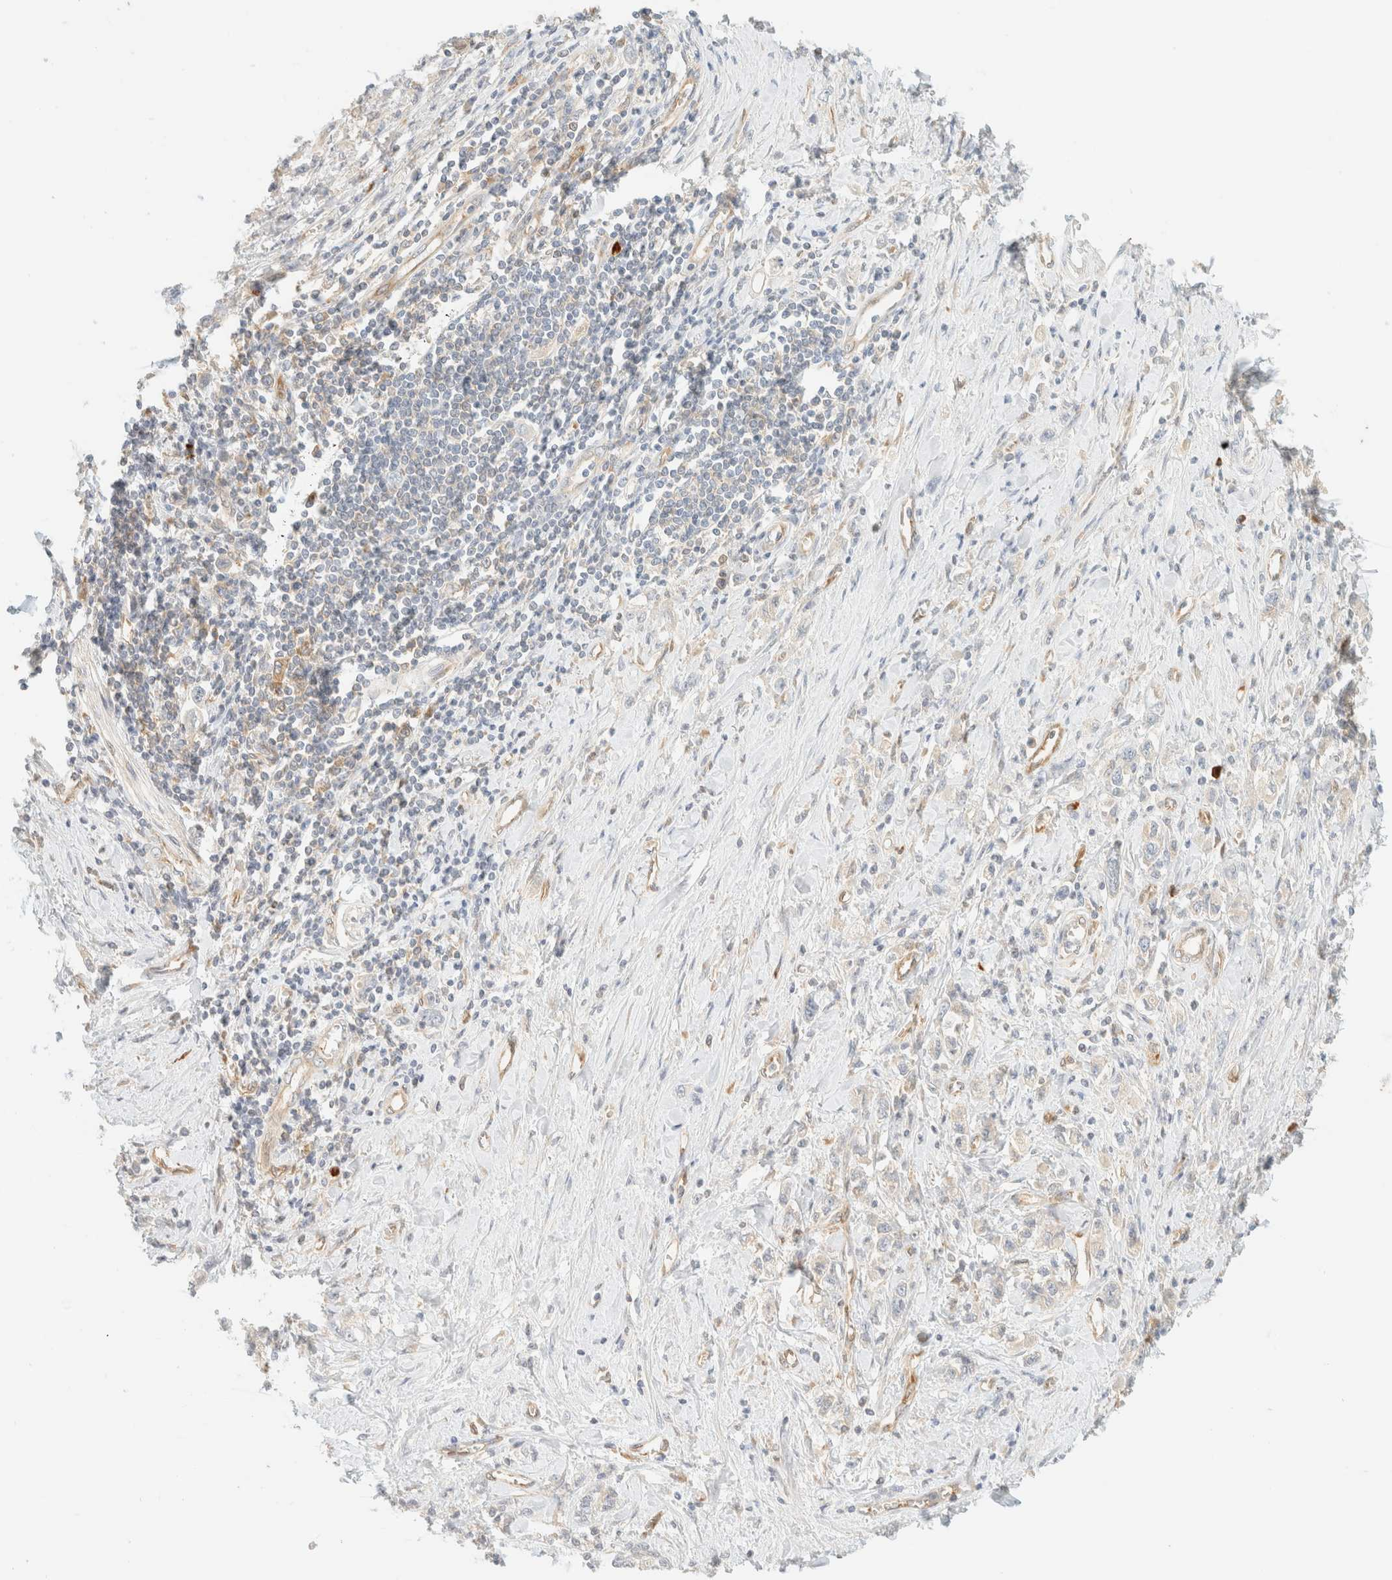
{"staining": {"intensity": "weak", "quantity": "<25%", "location": "cytoplasmic/membranous"}, "tissue": "stomach cancer", "cell_type": "Tumor cells", "image_type": "cancer", "snomed": [{"axis": "morphology", "description": "Adenocarcinoma, NOS"}, {"axis": "topography", "description": "Stomach"}], "caption": "An image of human stomach adenocarcinoma is negative for staining in tumor cells.", "gene": "FHOD1", "patient": {"sex": "female", "age": 76}}